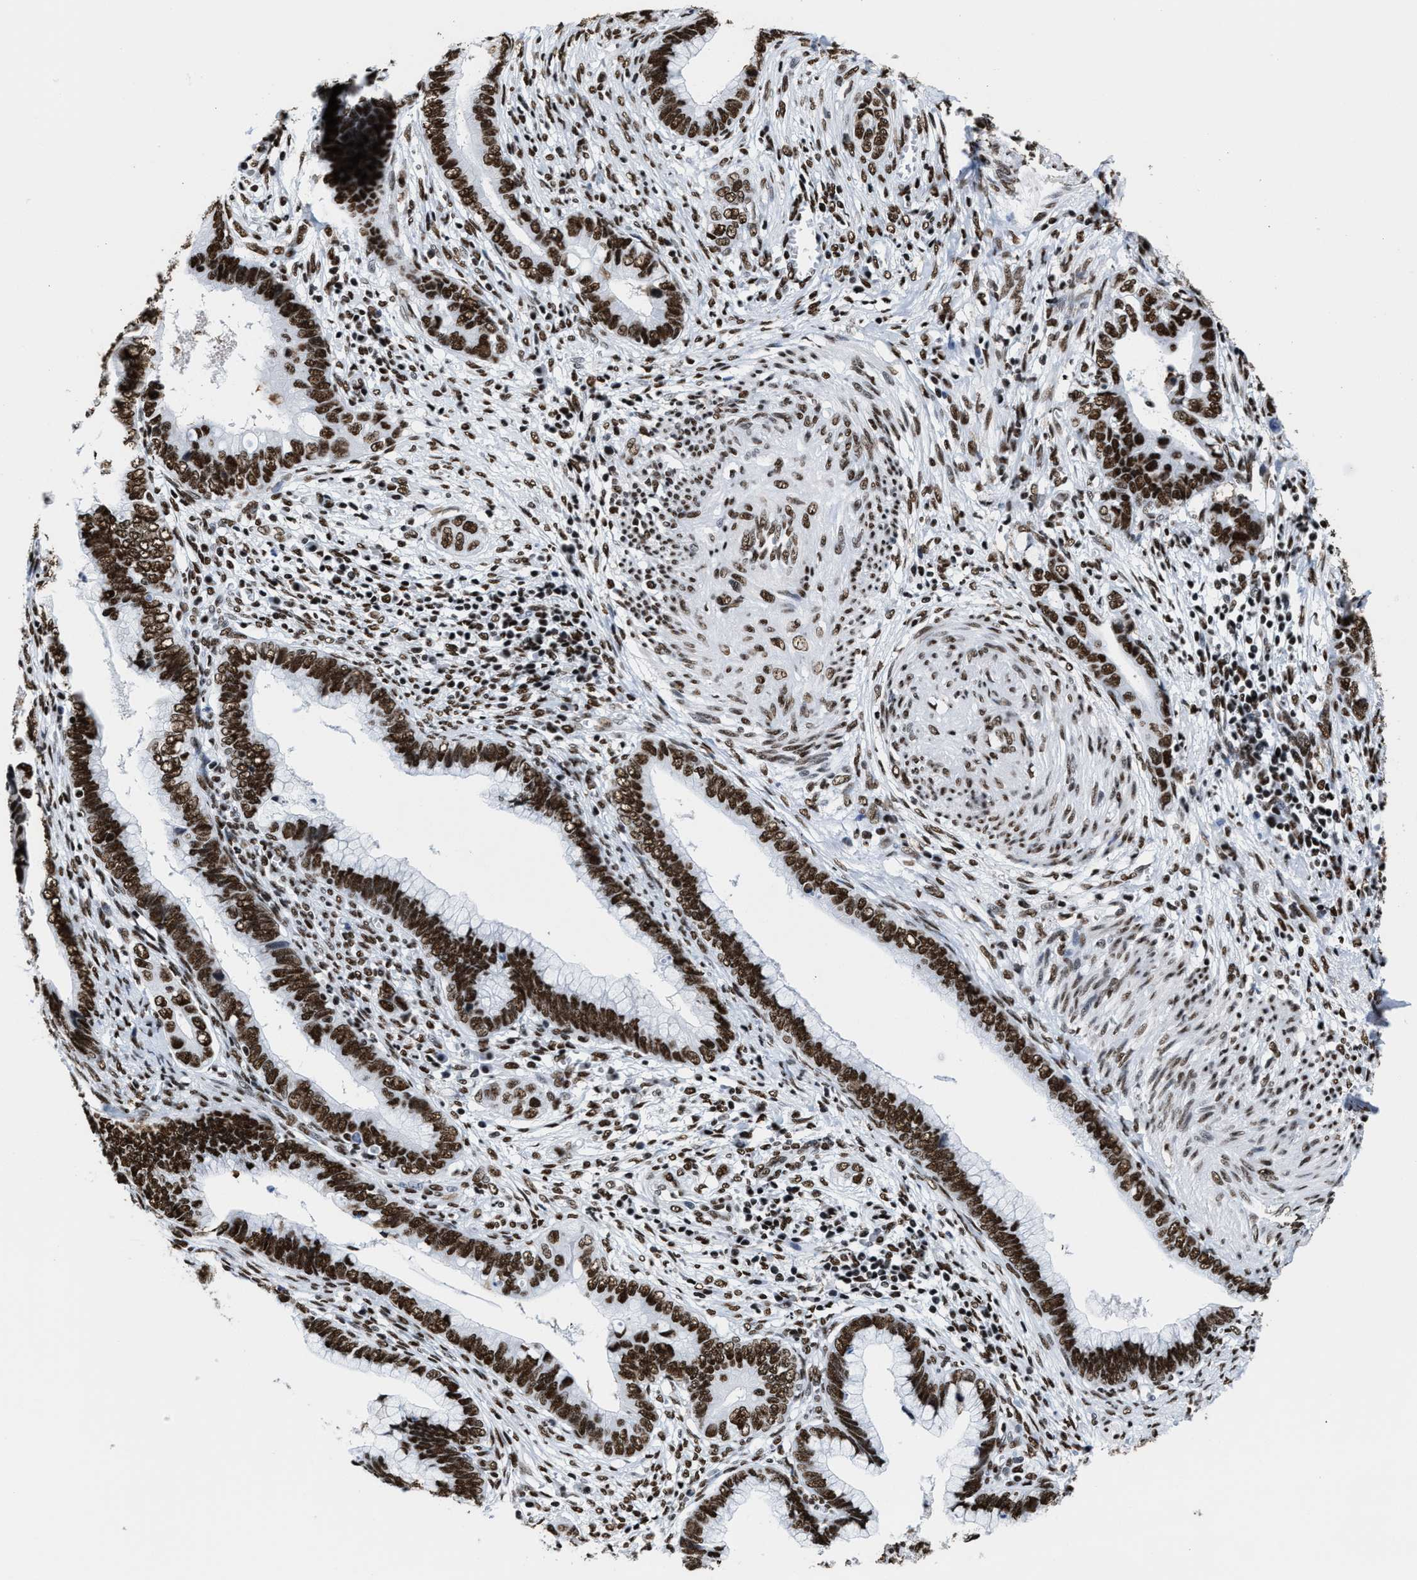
{"staining": {"intensity": "strong", "quantity": ">75%", "location": "nuclear"}, "tissue": "cervical cancer", "cell_type": "Tumor cells", "image_type": "cancer", "snomed": [{"axis": "morphology", "description": "Adenocarcinoma, NOS"}, {"axis": "topography", "description": "Cervix"}], "caption": "Protein analysis of cervical cancer (adenocarcinoma) tissue displays strong nuclear positivity in about >75% of tumor cells.", "gene": "SMARCC2", "patient": {"sex": "female", "age": 44}}